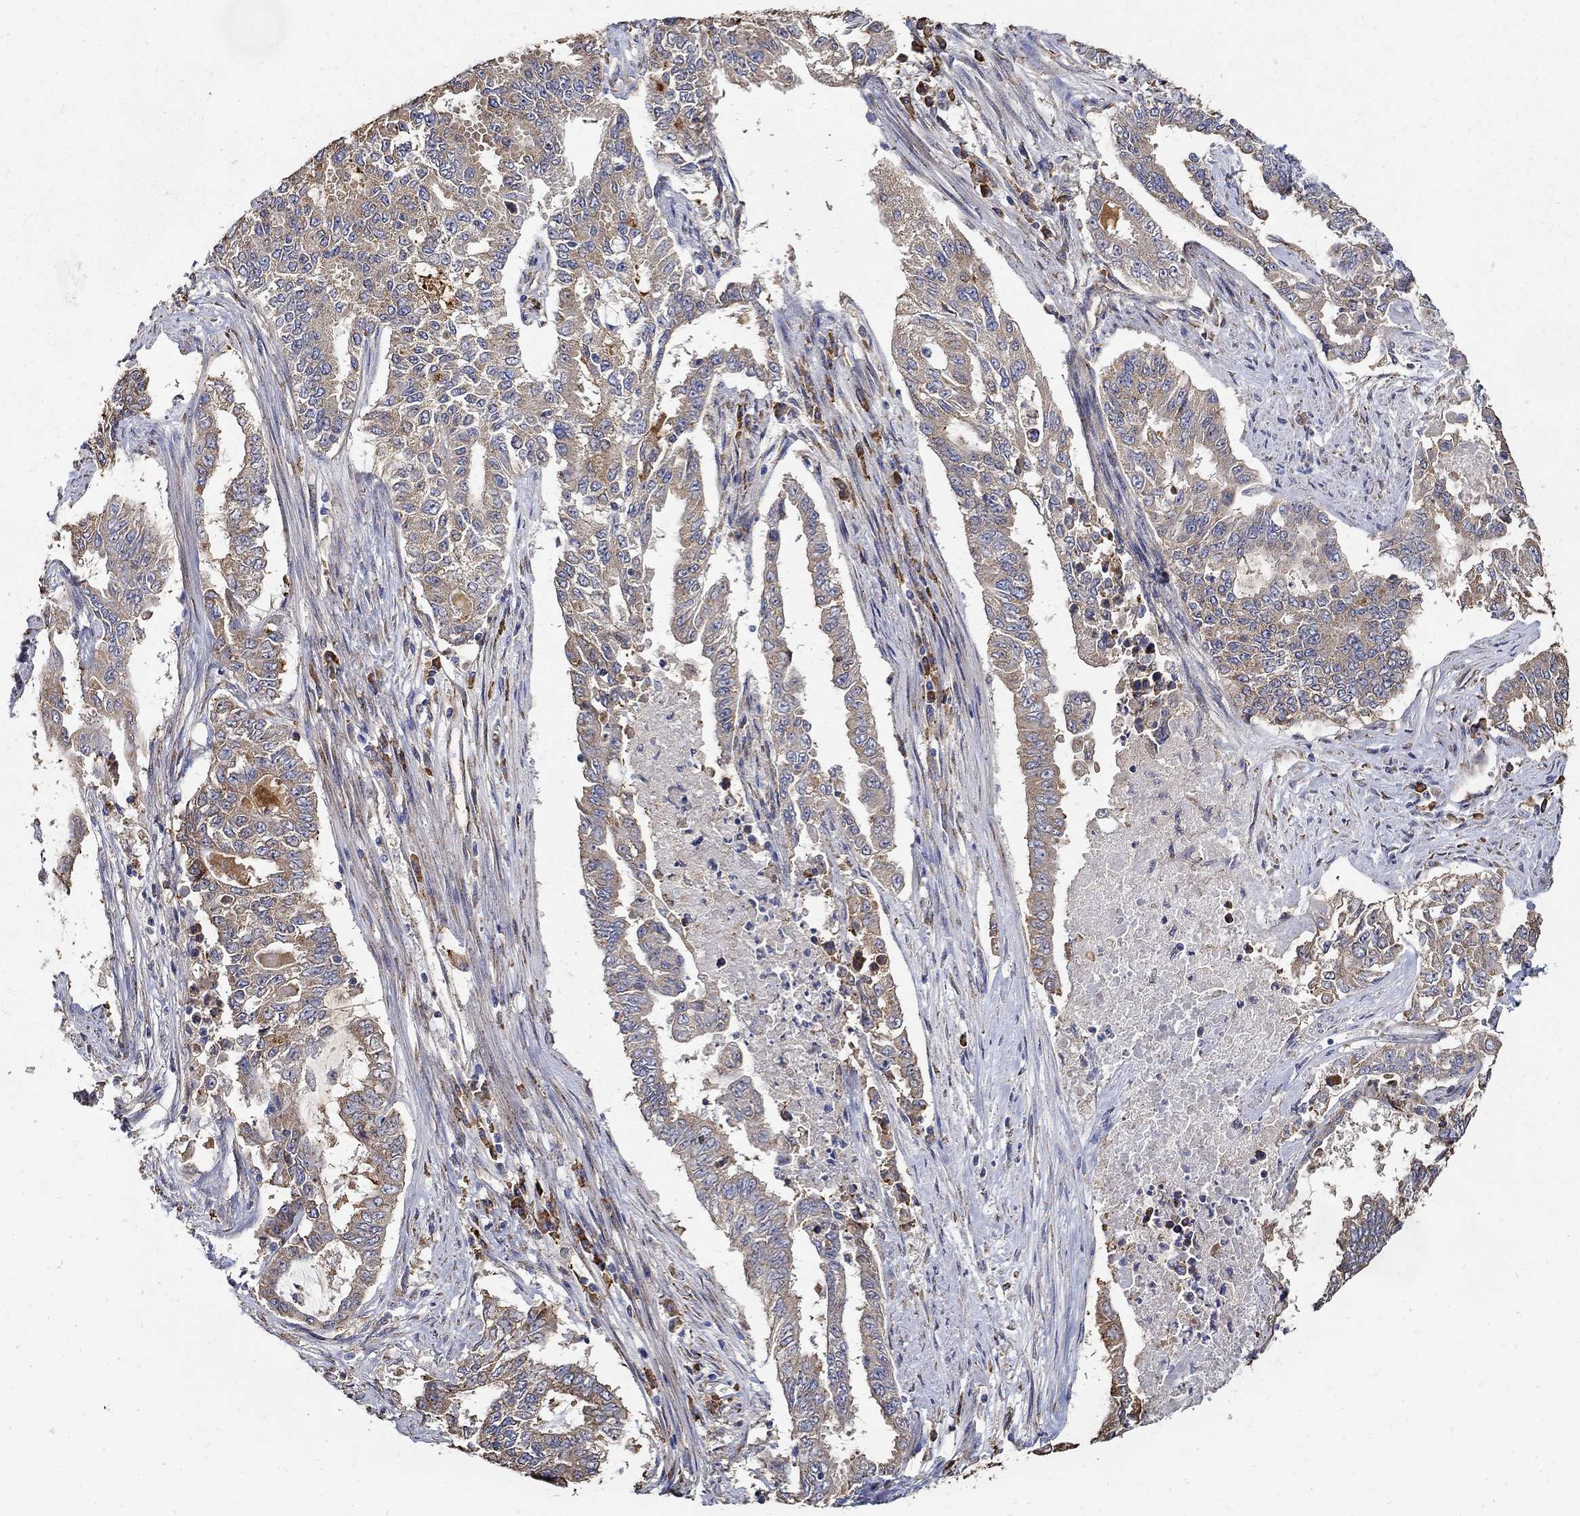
{"staining": {"intensity": "weak", "quantity": ">75%", "location": "cytoplasmic/membranous"}, "tissue": "endometrial cancer", "cell_type": "Tumor cells", "image_type": "cancer", "snomed": [{"axis": "morphology", "description": "Adenocarcinoma, NOS"}, {"axis": "topography", "description": "Uterus"}], "caption": "Immunohistochemistry (IHC) staining of adenocarcinoma (endometrial), which displays low levels of weak cytoplasmic/membranous expression in approximately >75% of tumor cells indicating weak cytoplasmic/membranous protein expression. The staining was performed using DAB (brown) for protein detection and nuclei were counterstained in hematoxylin (blue).", "gene": "EMILIN3", "patient": {"sex": "female", "age": 59}}